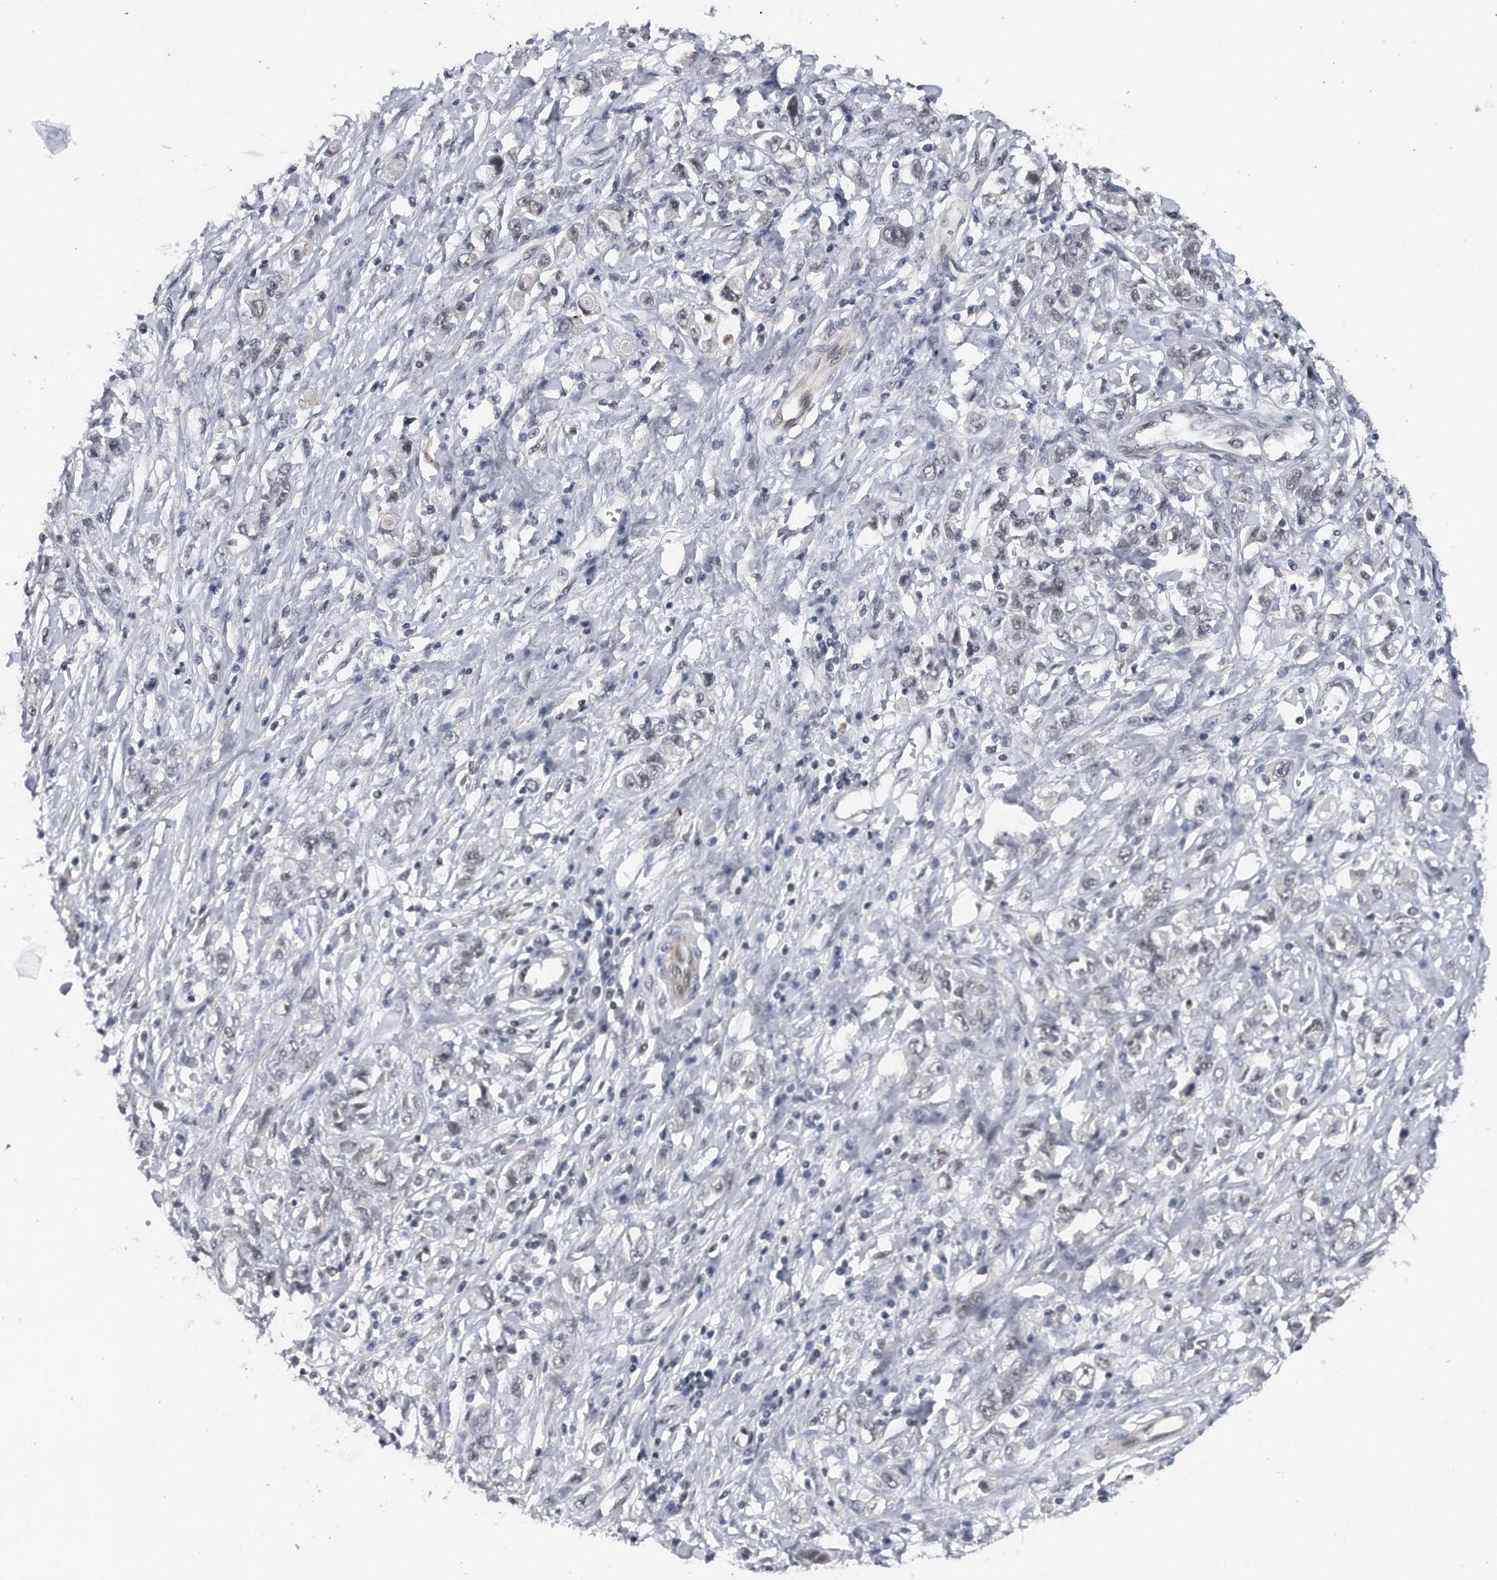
{"staining": {"intensity": "weak", "quantity": "<25%", "location": "nuclear"}, "tissue": "stomach cancer", "cell_type": "Tumor cells", "image_type": "cancer", "snomed": [{"axis": "morphology", "description": "Adenocarcinoma, NOS"}, {"axis": "topography", "description": "Stomach"}], "caption": "Tumor cells are negative for protein expression in human stomach cancer.", "gene": "VIRMA", "patient": {"sex": "female", "age": 76}}